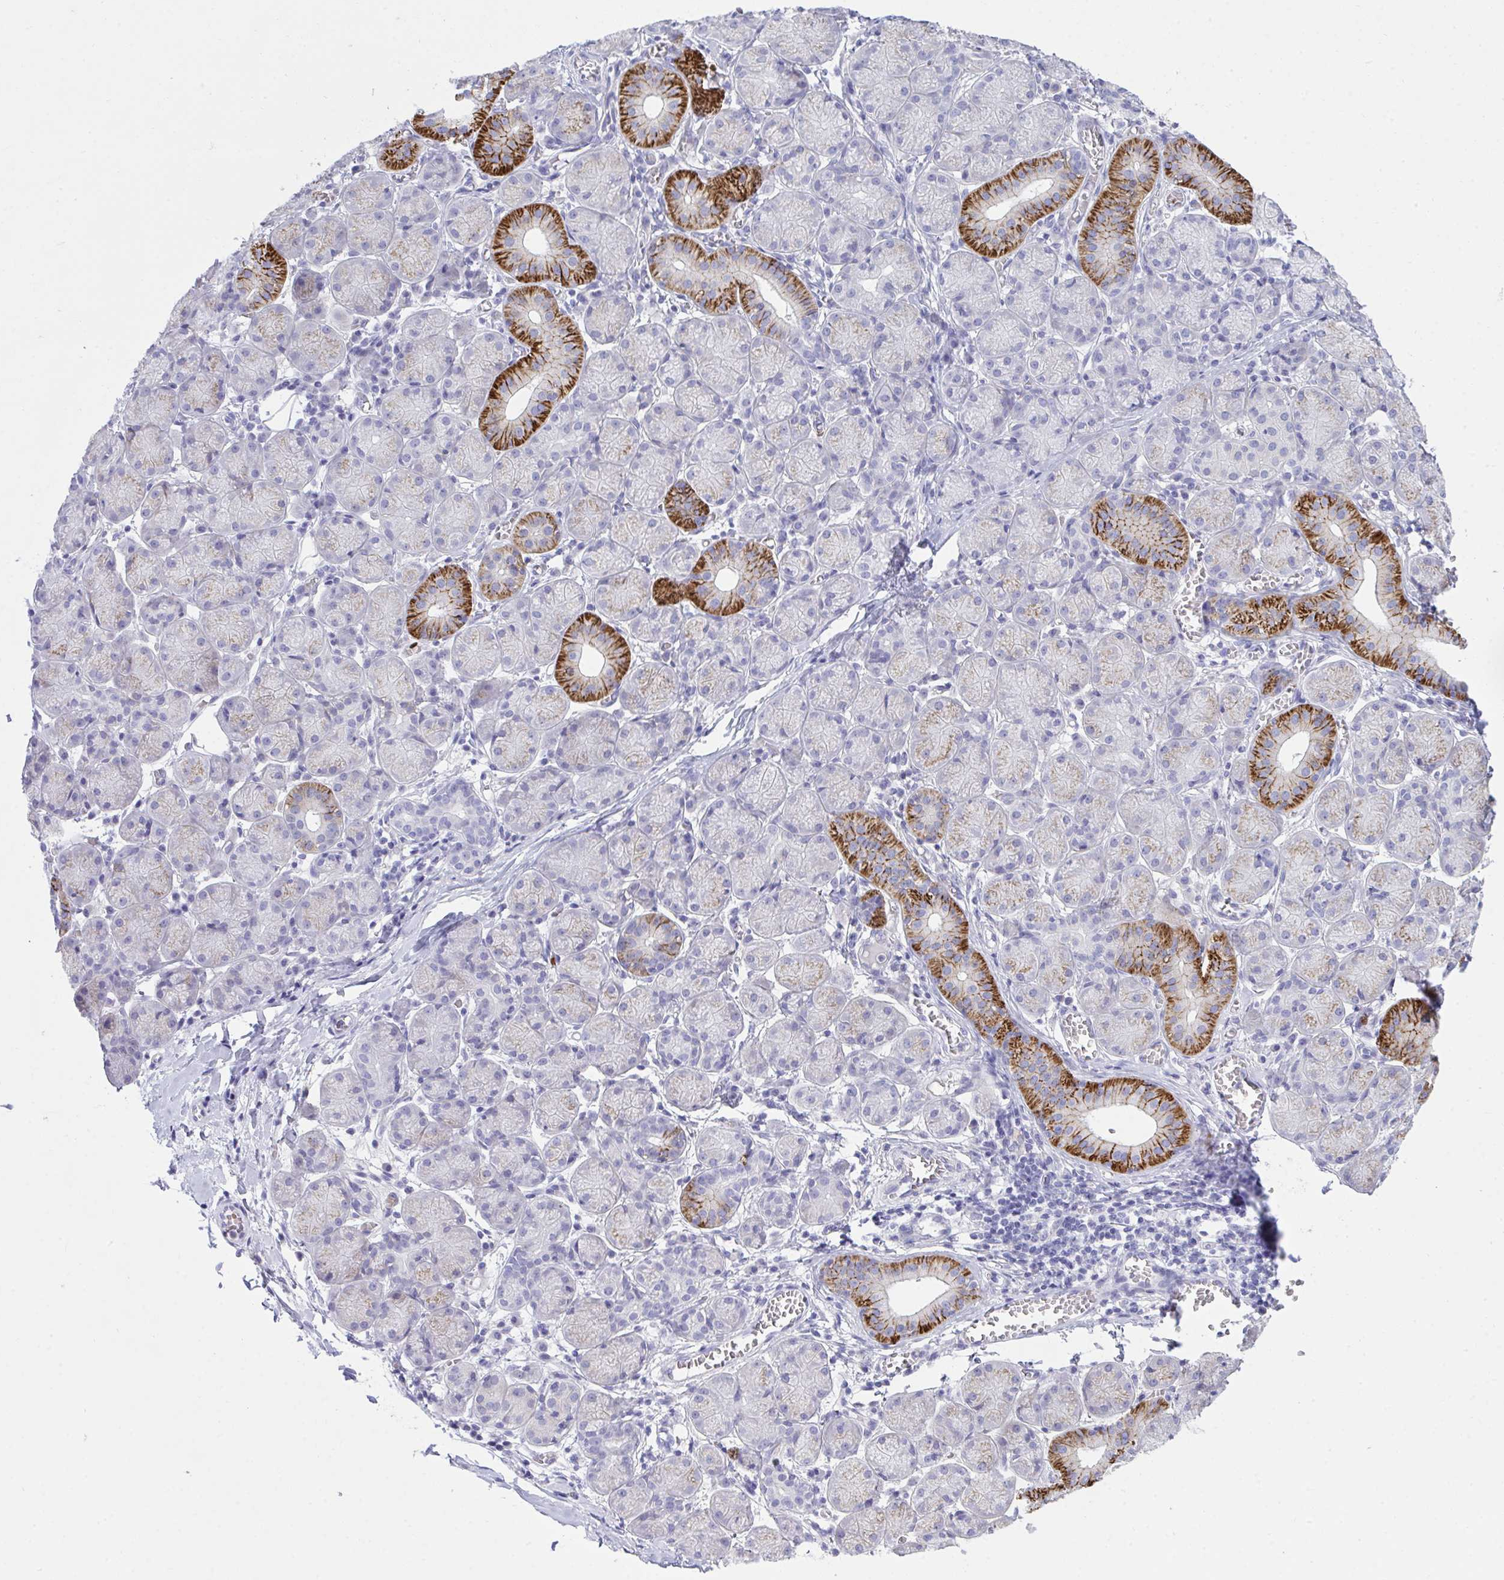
{"staining": {"intensity": "strong", "quantity": "<25%", "location": "cytoplasmic/membranous"}, "tissue": "salivary gland", "cell_type": "Glandular cells", "image_type": "normal", "snomed": [{"axis": "morphology", "description": "Normal tissue, NOS"}, {"axis": "topography", "description": "Salivary gland"}], "caption": "Immunohistochemistry (DAB (3,3'-diaminobenzidine)) staining of normal human salivary gland reveals strong cytoplasmic/membranous protein expression in approximately <25% of glandular cells.", "gene": "PLEKHH1", "patient": {"sex": "female", "age": 24}}